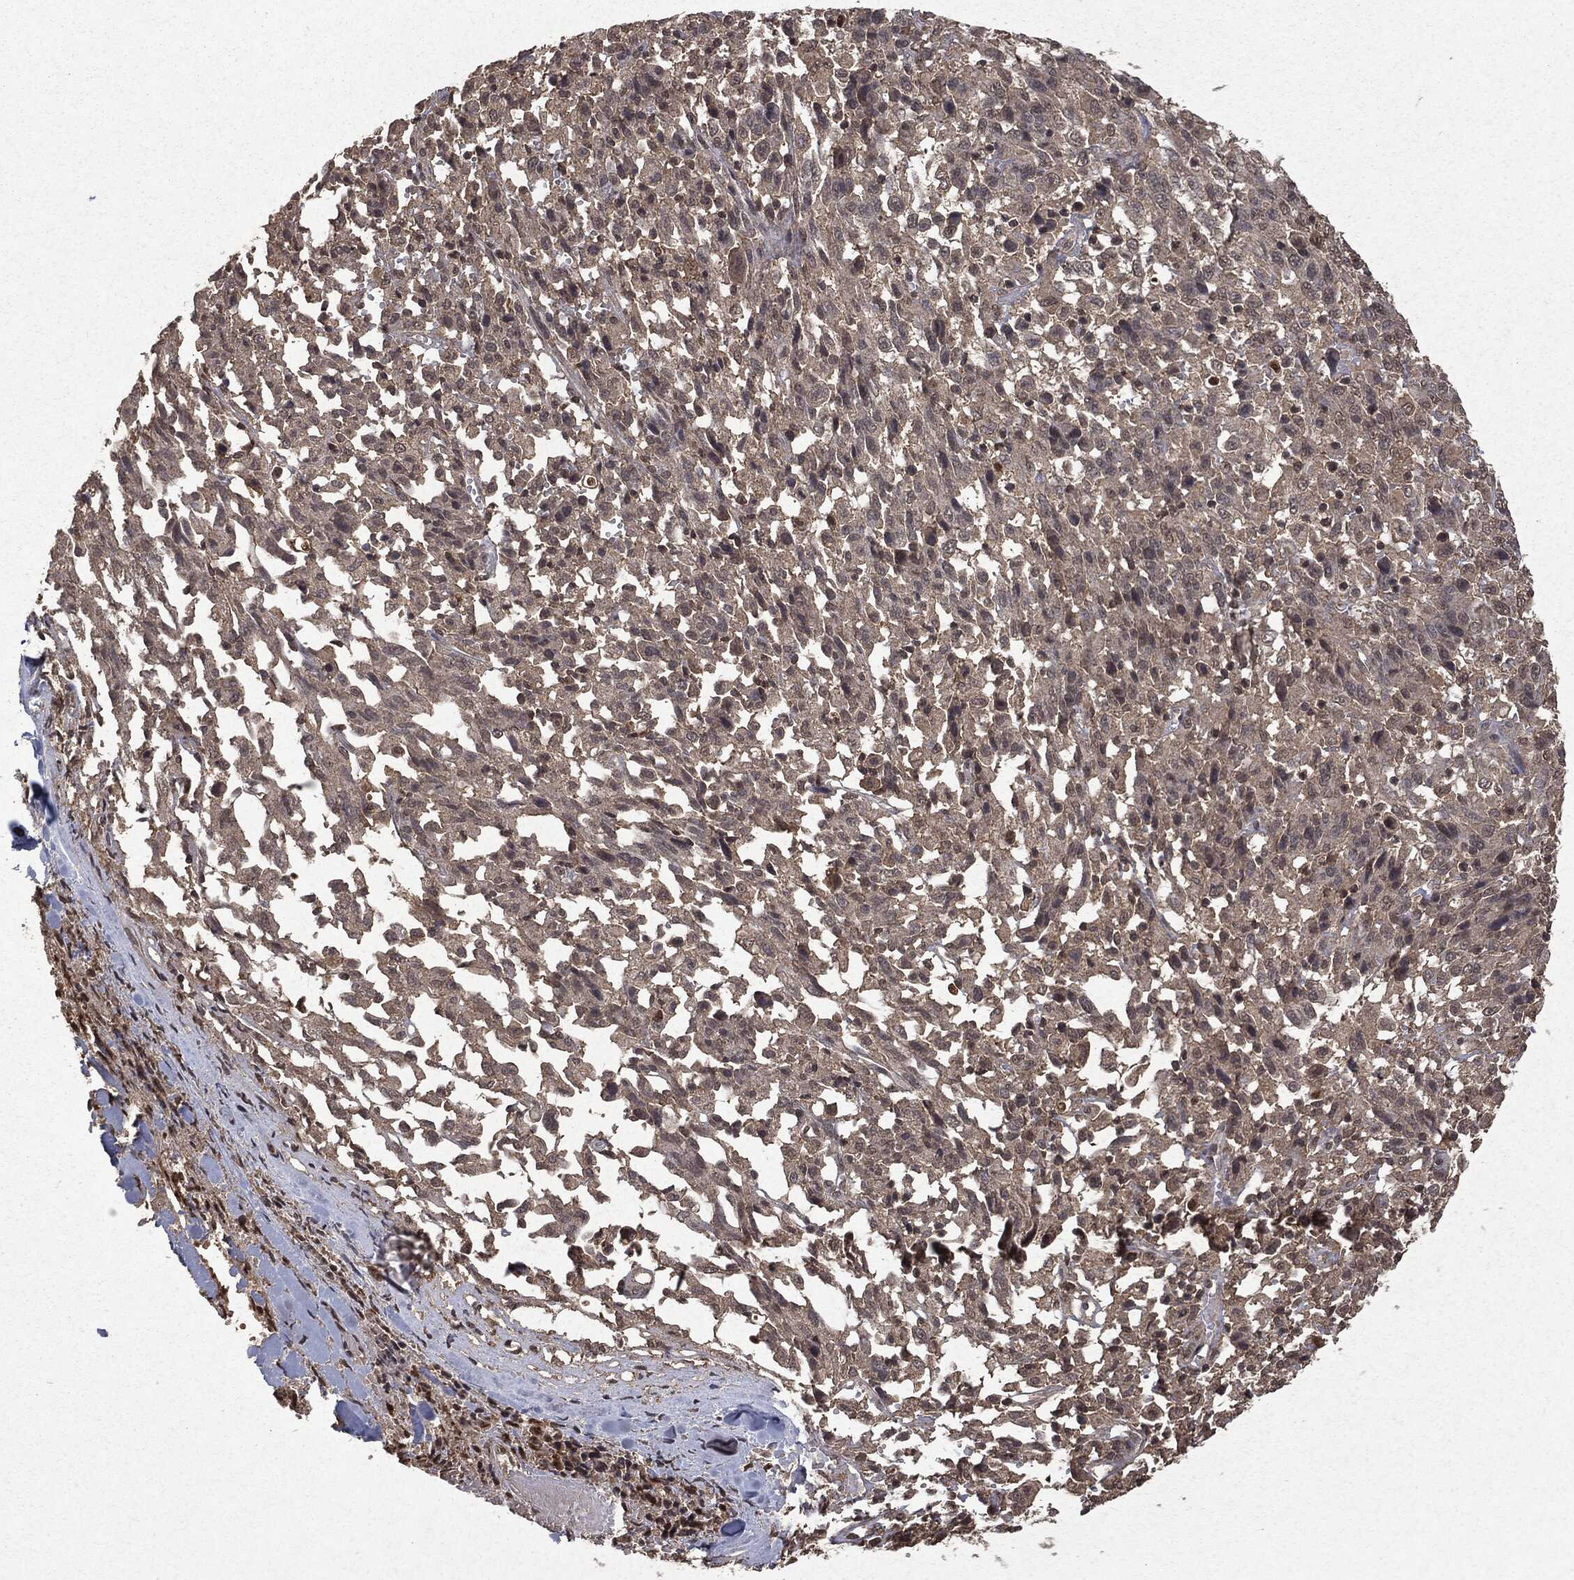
{"staining": {"intensity": "negative", "quantity": "none", "location": "none"}, "tissue": "melanoma", "cell_type": "Tumor cells", "image_type": "cancer", "snomed": [{"axis": "morphology", "description": "Malignant melanoma, NOS"}, {"axis": "topography", "description": "Skin"}], "caption": "IHC micrograph of neoplastic tissue: human melanoma stained with DAB (3,3'-diaminobenzidine) exhibits no significant protein staining in tumor cells. (DAB IHC, high magnification).", "gene": "PEBP1", "patient": {"sex": "female", "age": 91}}